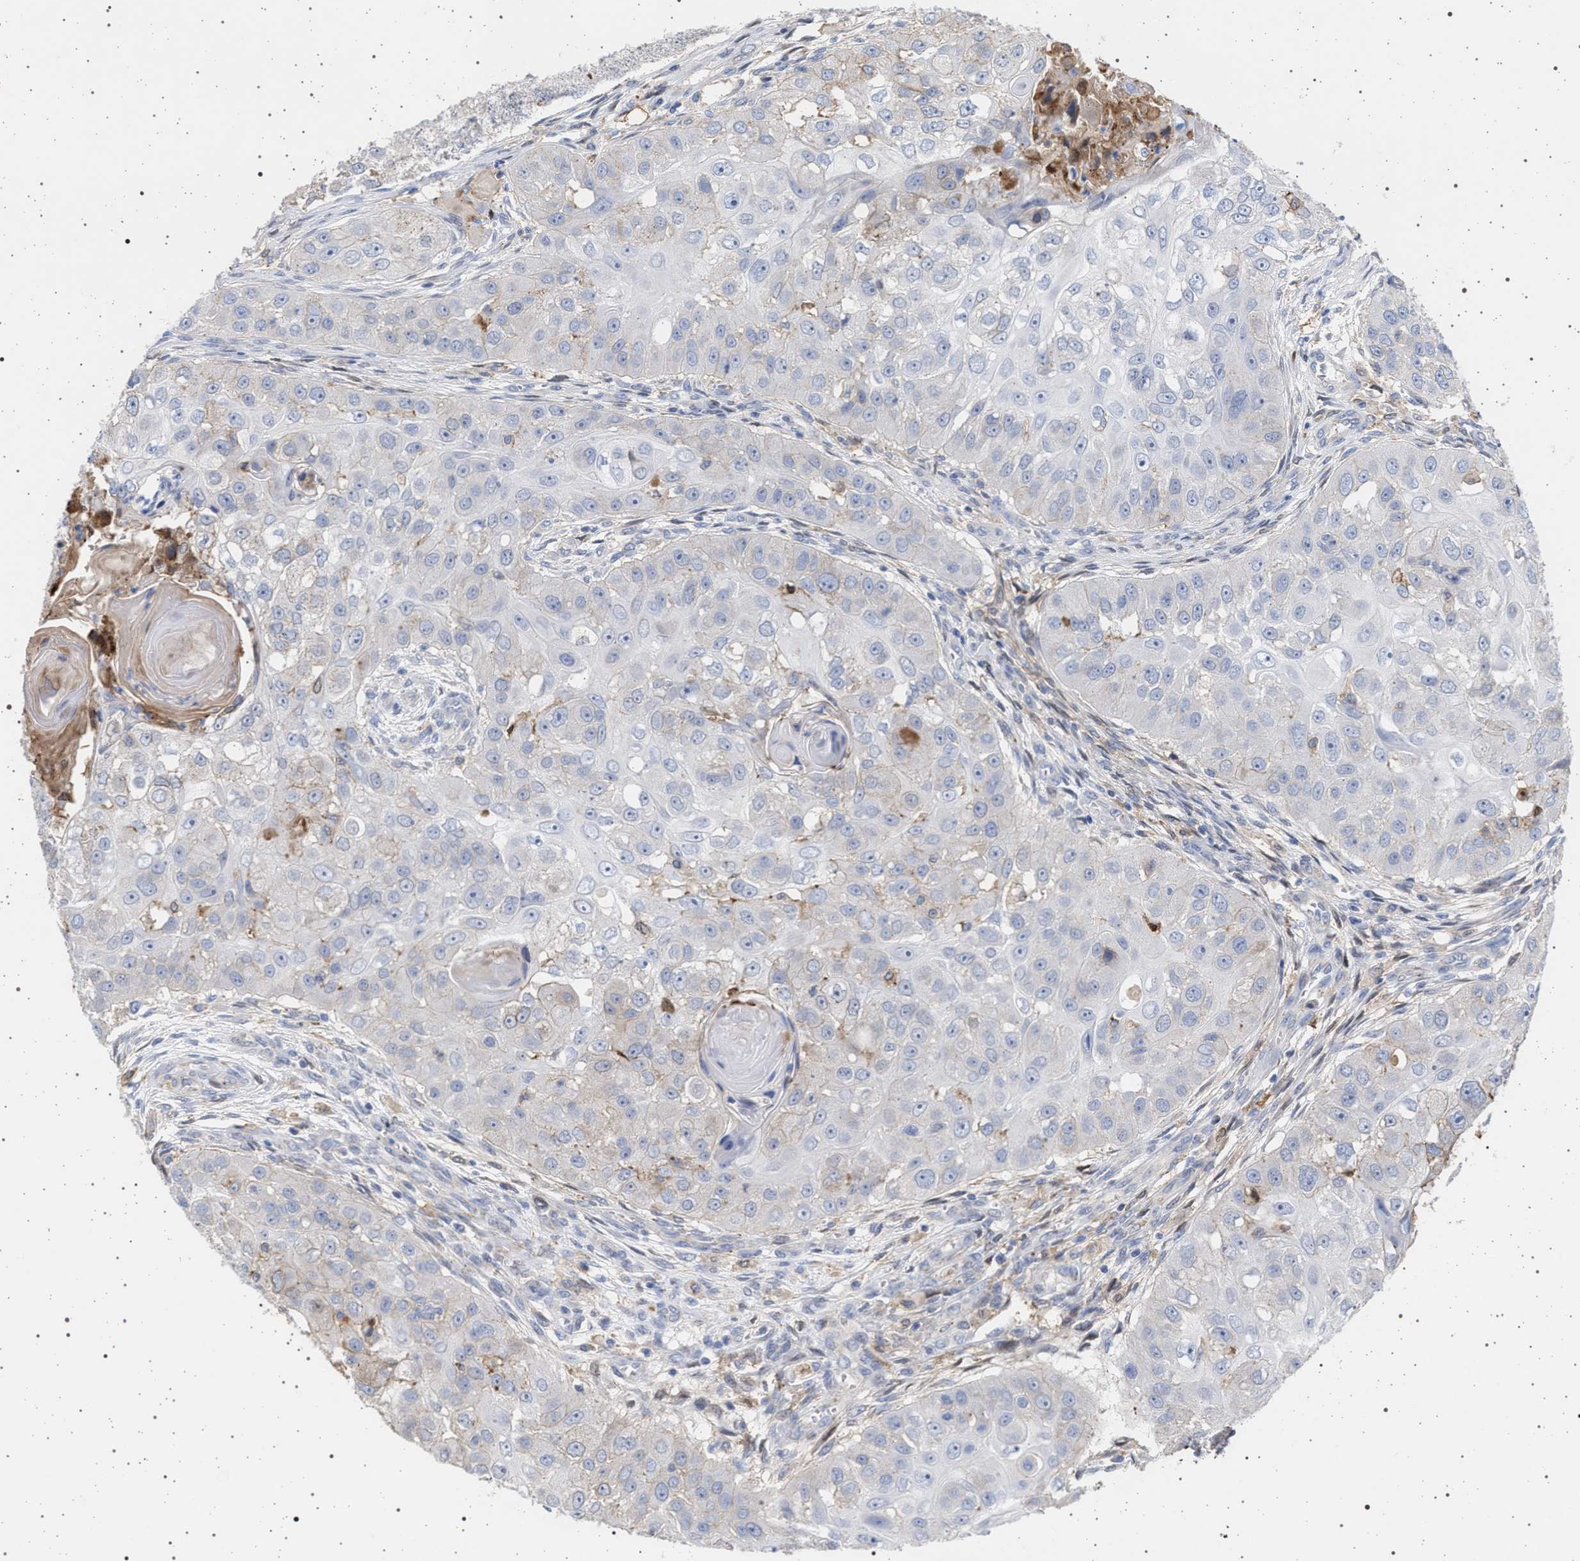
{"staining": {"intensity": "negative", "quantity": "none", "location": "none"}, "tissue": "head and neck cancer", "cell_type": "Tumor cells", "image_type": "cancer", "snomed": [{"axis": "morphology", "description": "Normal tissue, NOS"}, {"axis": "morphology", "description": "Squamous cell carcinoma, NOS"}, {"axis": "topography", "description": "Skeletal muscle"}, {"axis": "topography", "description": "Head-Neck"}], "caption": "Protein analysis of head and neck squamous cell carcinoma shows no significant positivity in tumor cells. (Immunohistochemistry (ihc), brightfield microscopy, high magnification).", "gene": "PLG", "patient": {"sex": "male", "age": 51}}